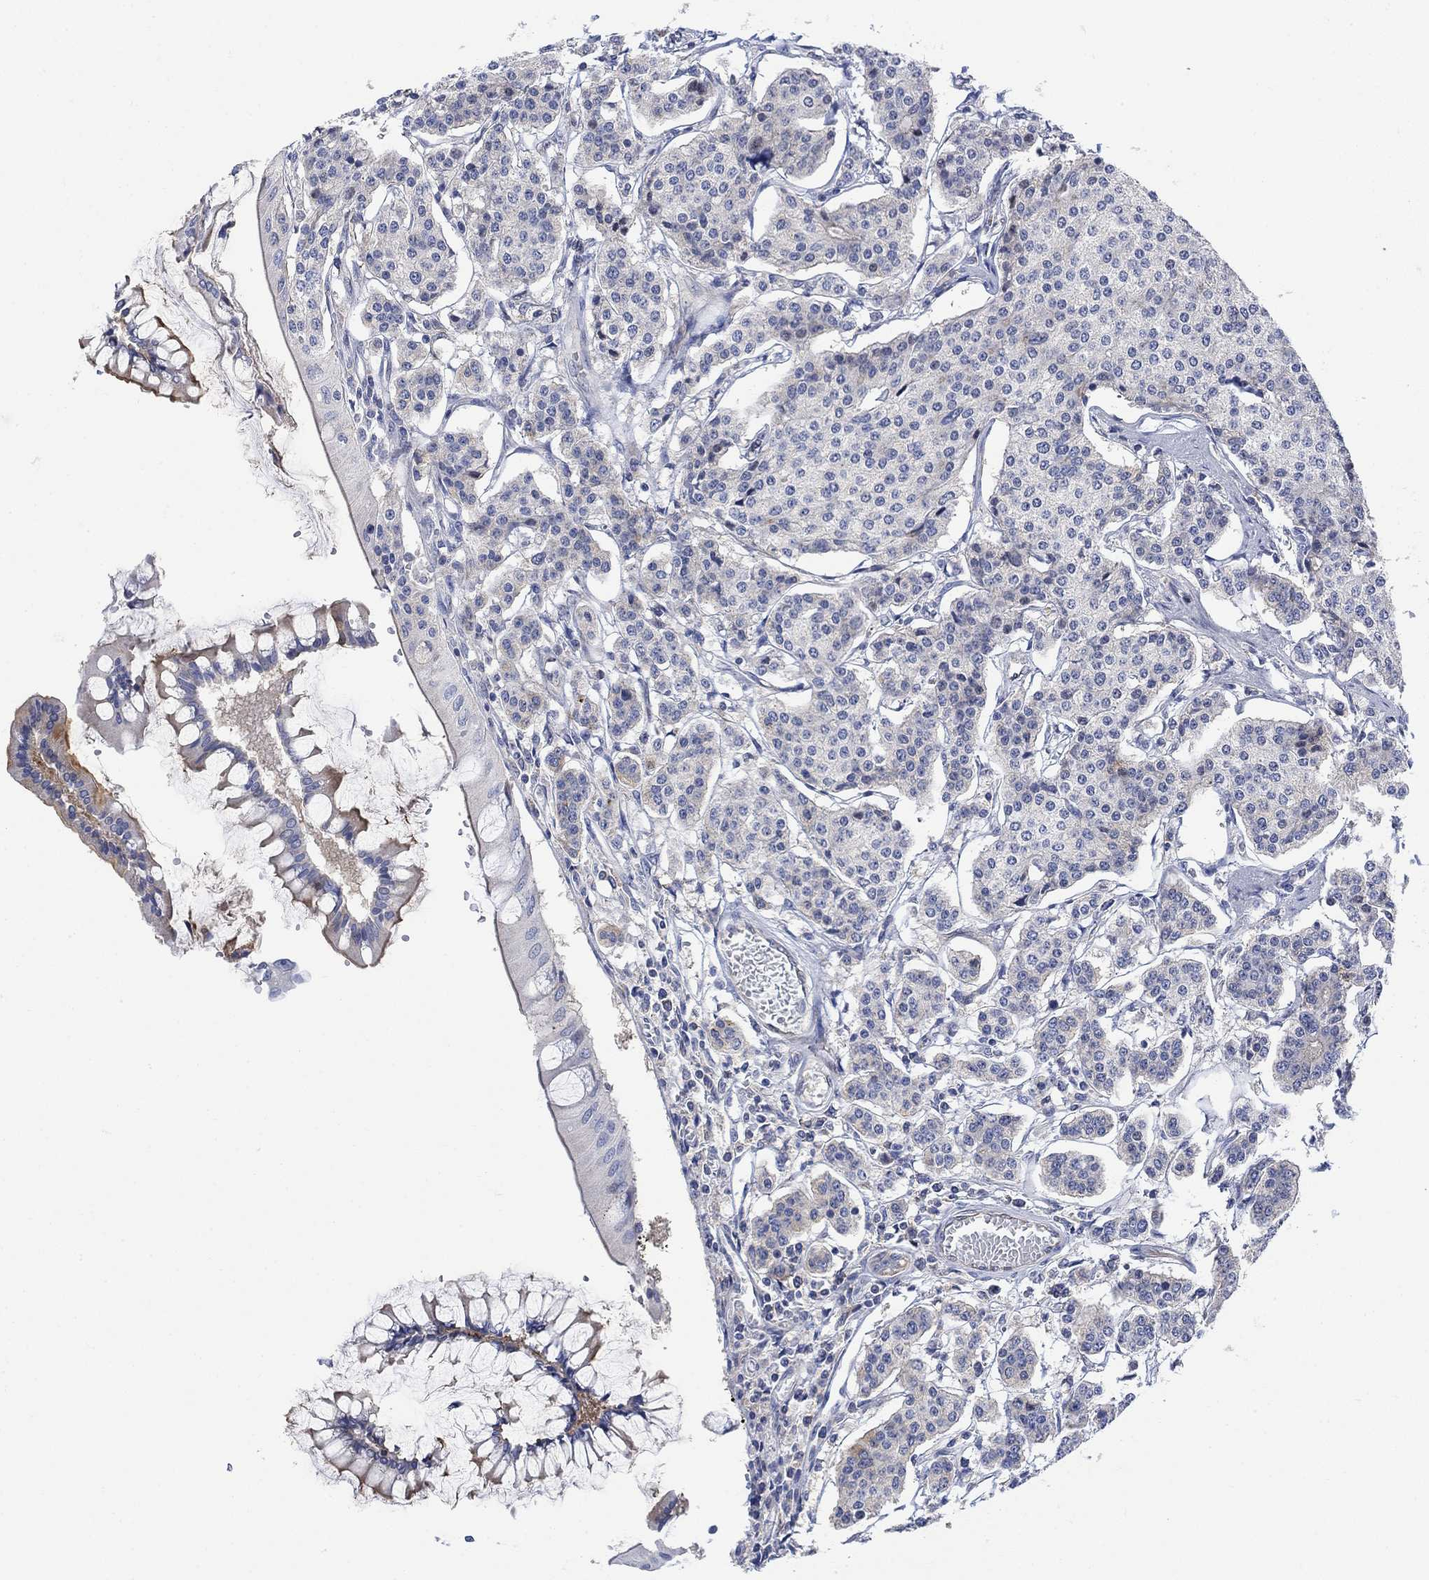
{"staining": {"intensity": "negative", "quantity": "none", "location": "none"}, "tissue": "carcinoid", "cell_type": "Tumor cells", "image_type": "cancer", "snomed": [{"axis": "morphology", "description": "Carcinoid, malignant, NOS"}, {"axis": "topography", "description": "Small intestine"}], "caption": "The immunohistochemistry photomicrograph has no significant expression in tumor cells of carcinoid tissue.", "gene": "ARSK", "patient": {"sex": "female", "age": 65}}